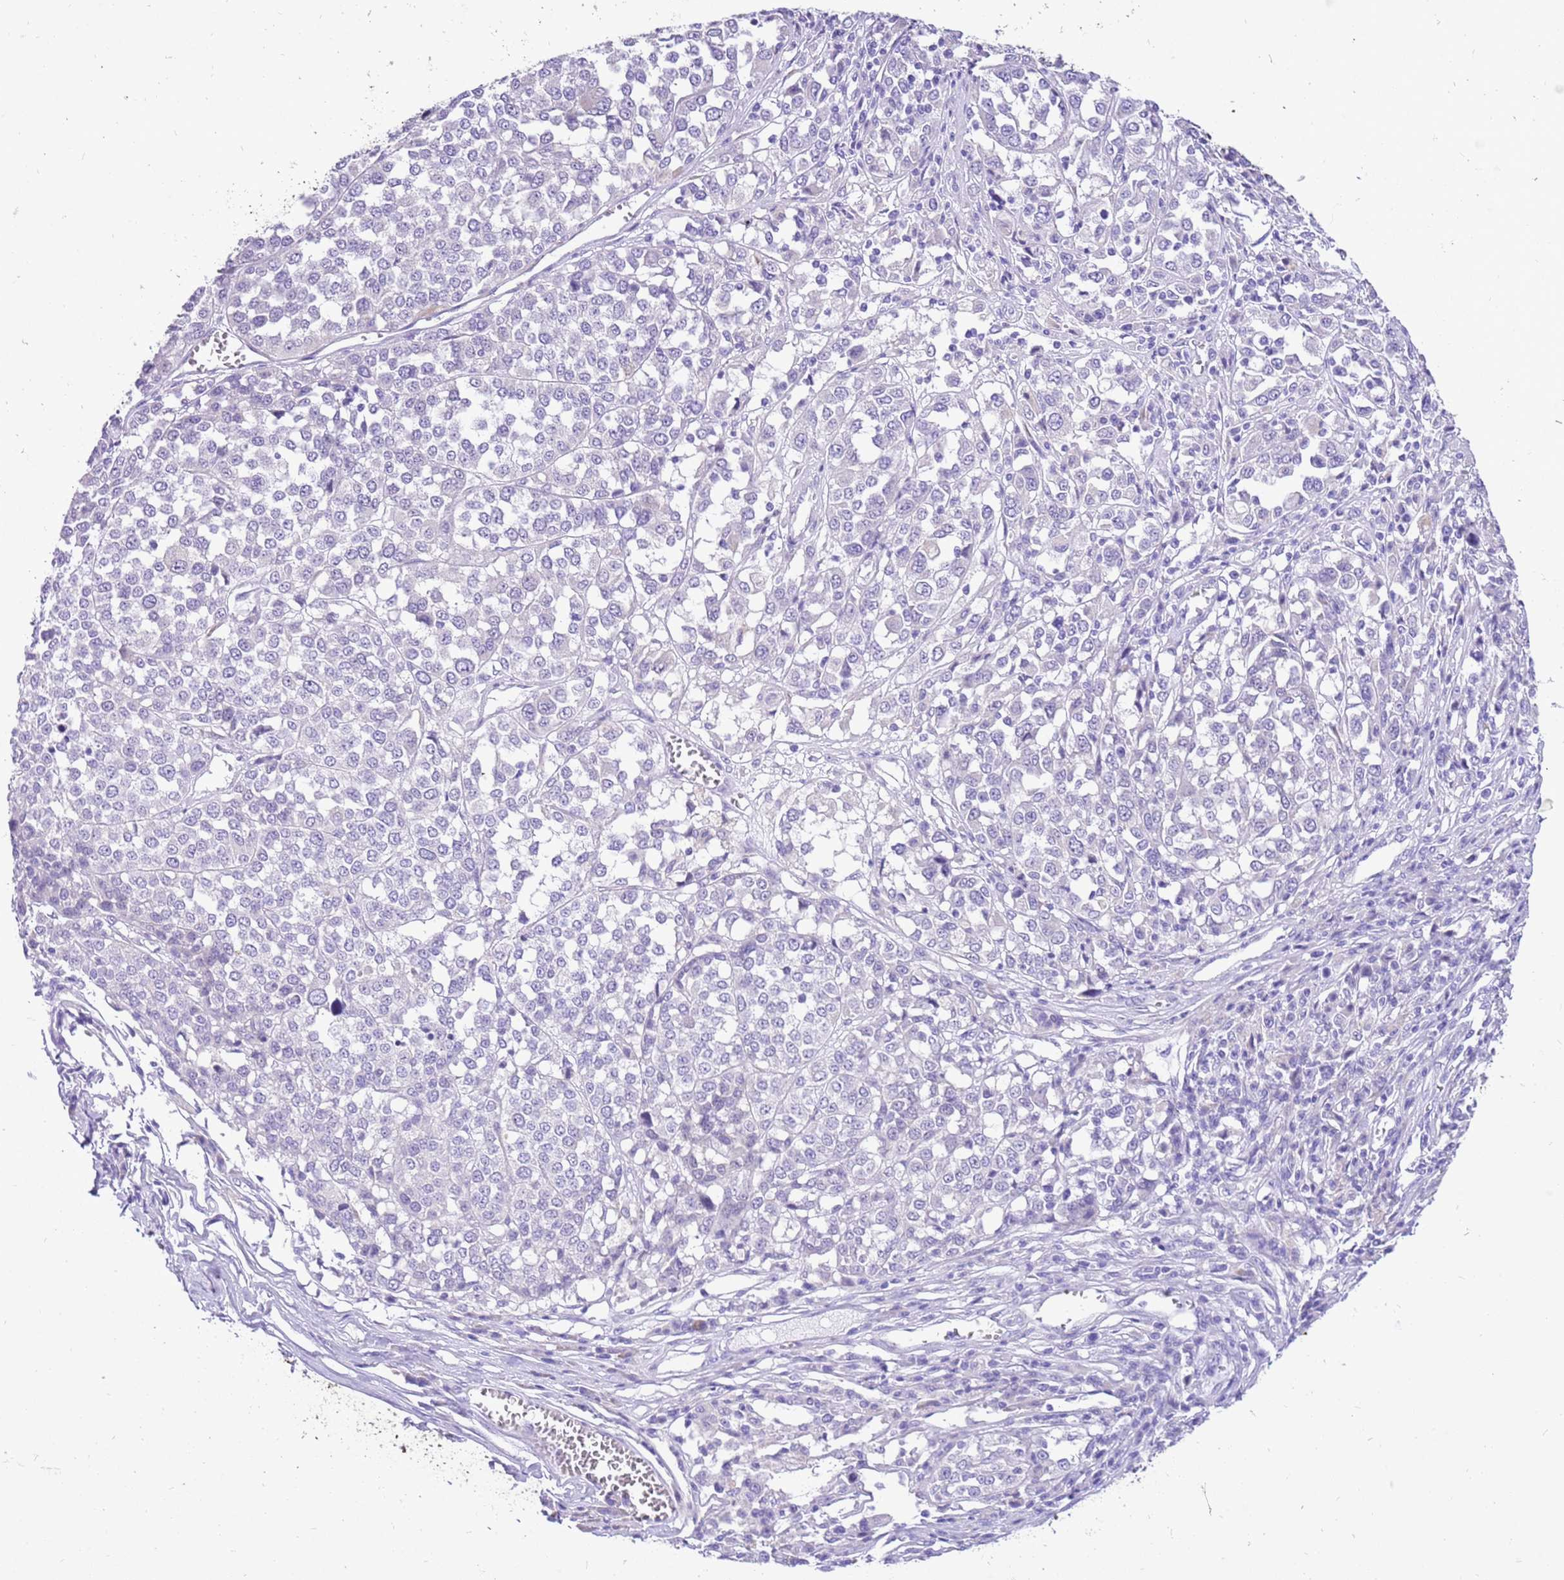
{"staining": {"intensity": "negative", "quantity": "none", "location": "none"}, "tissue": "melanoma", "cell_type": "Tumor cells", "image_type": "cancer", "snomed": [{"axis": "morphology", "description": "Malignant melanoma, Metastatic site"}, {"axis": "topography", "description": "Lymph node"}], "caption": "Immunohistochemistry (IHC) photomicrograph of human melanoma stained for a protein (brown), which reveals no staining in tumor cells.", "gene": "R3HDM4", "patient": {"sex": "male", "age": 44}}